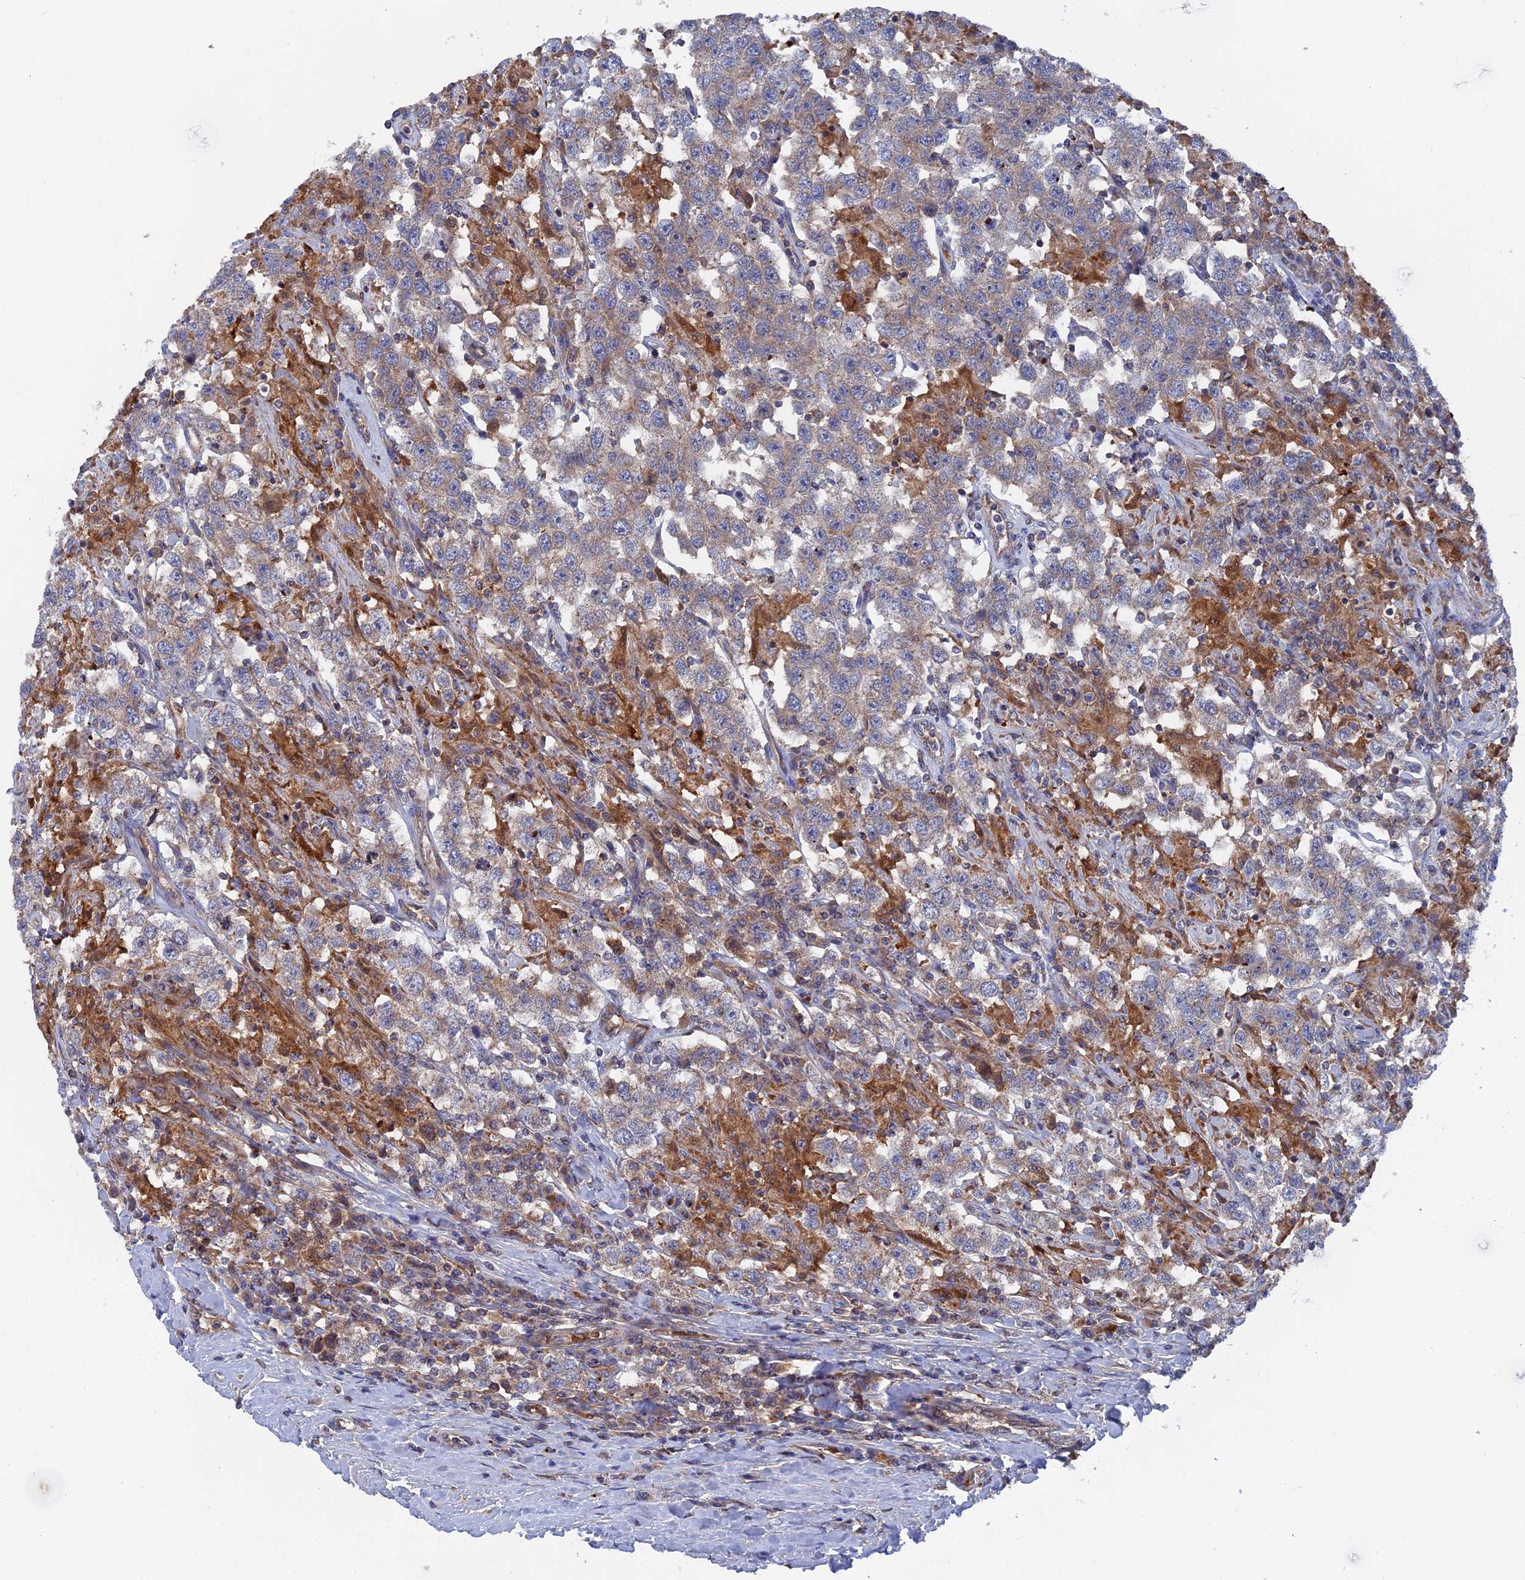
{"staining": {"intensity": "weak", "quantity": "25%-75%", "location": "cytoplasmic/membranous"}, "tissue": "testis cancer", "cell_type": "Tumor cells", "image_type": "cancer", "snomed": [{"axis": "morphology", "description": "Seminoma, NOS"}, {"axis": "topography", "description": "Testis"}], "caption": "A low amount of weak cytoplasmic/membranous staining is identified in about 25%-75% of tumor cells in seminoma (testis) tissue.", "gene": "SMG9", "patient": {"sex": "male", "age": 41}}